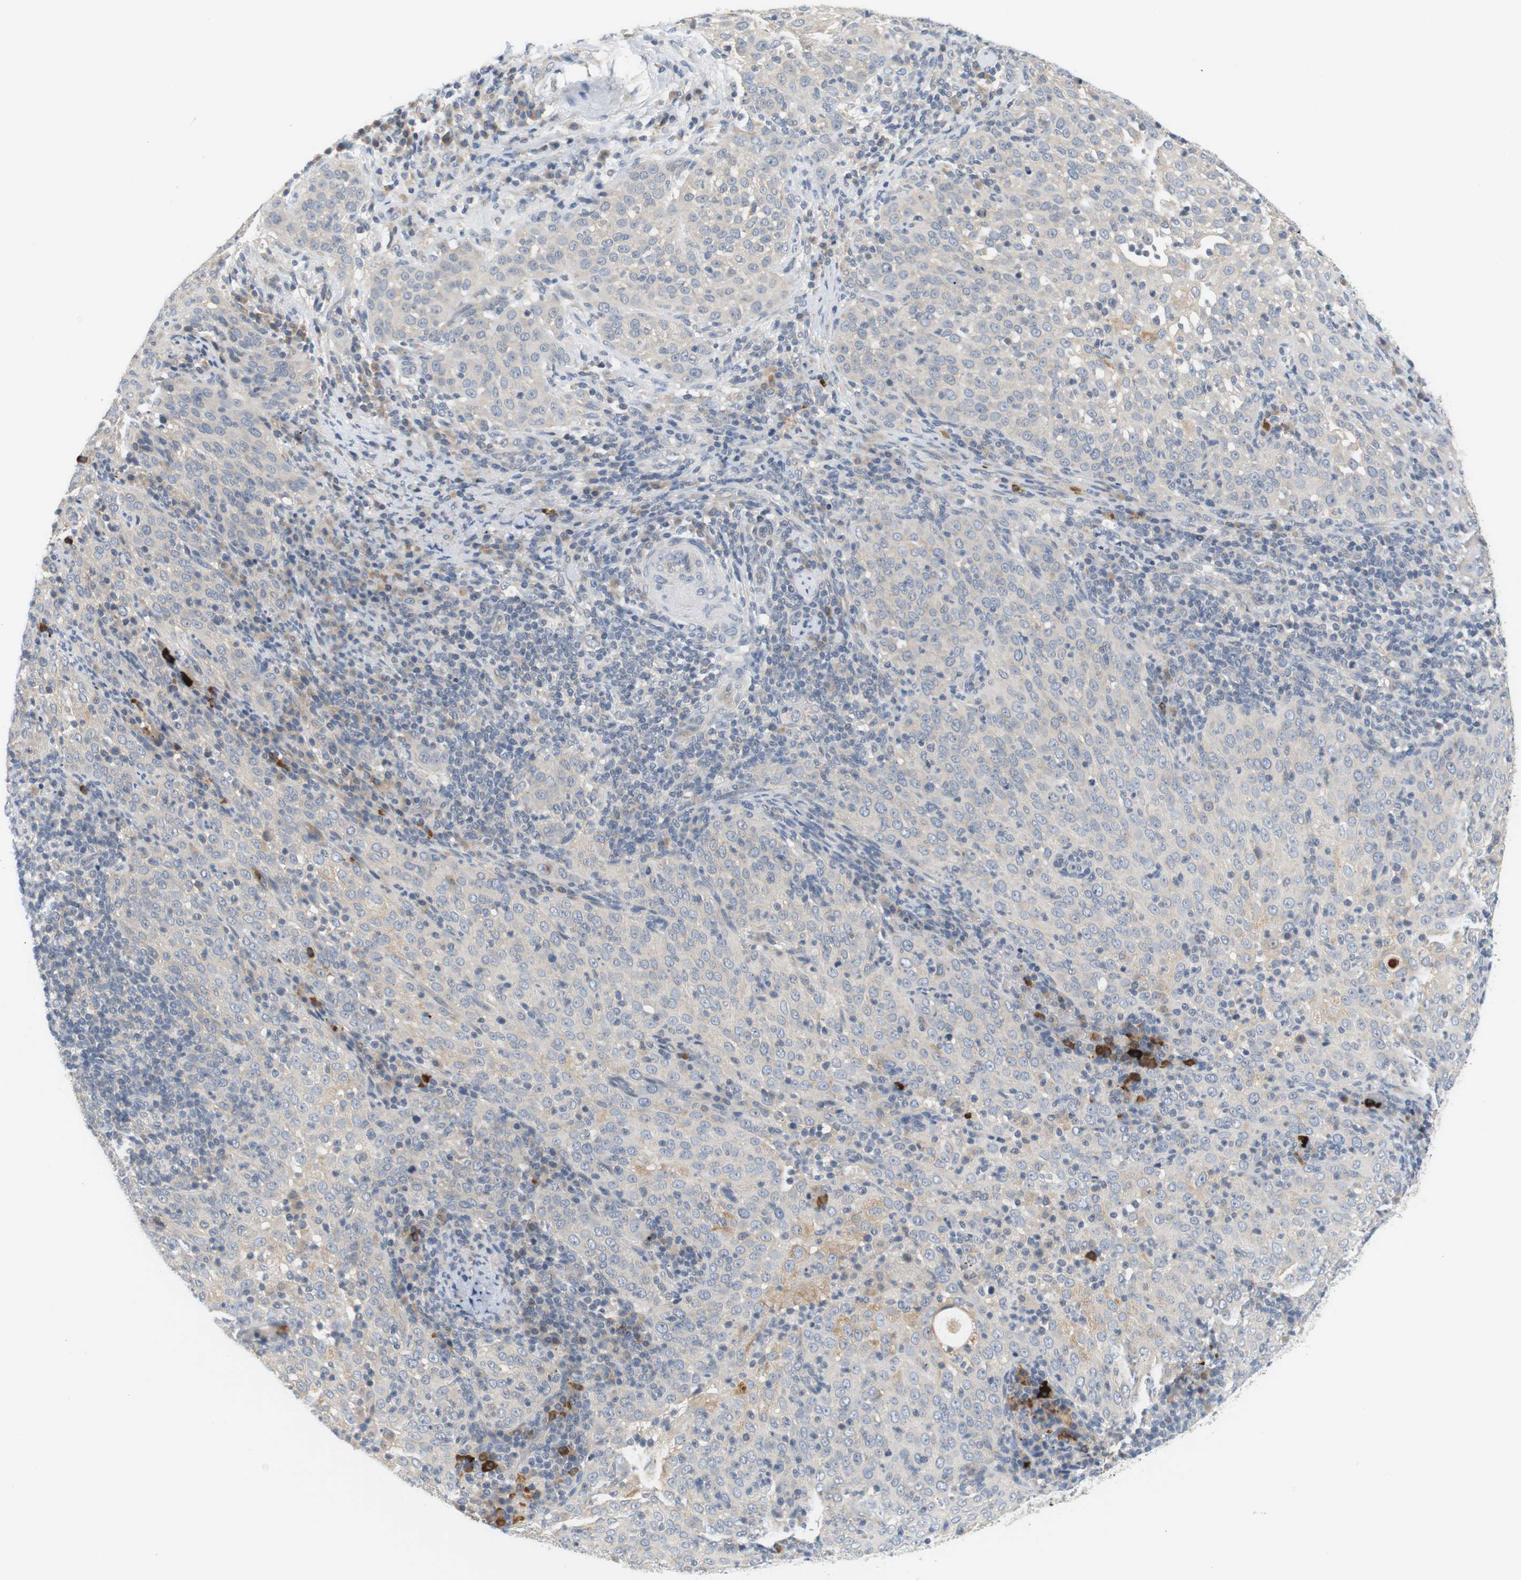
{"staining": {"intensity": "negative", "quantity": "none", "location": "none"}, "tissue": "cervical cancer", "cell_type": "Tumor cells", "image_type": "cancer", "snomed": [{"axis": "morphology", "description": "Squamous cell carcinoma, NOS"}, {"axis": "topography", "description": "Cervix"}], "caption": "Immunohistochemical staining of human cervical cancer (squamous cell carcinoma) exhibits no significant positivity in tumor cells. (IHC, brightfield microscopy, high magnification).", "gene": "EVA1C", "patient": {"sex": "female", "age": 51}}